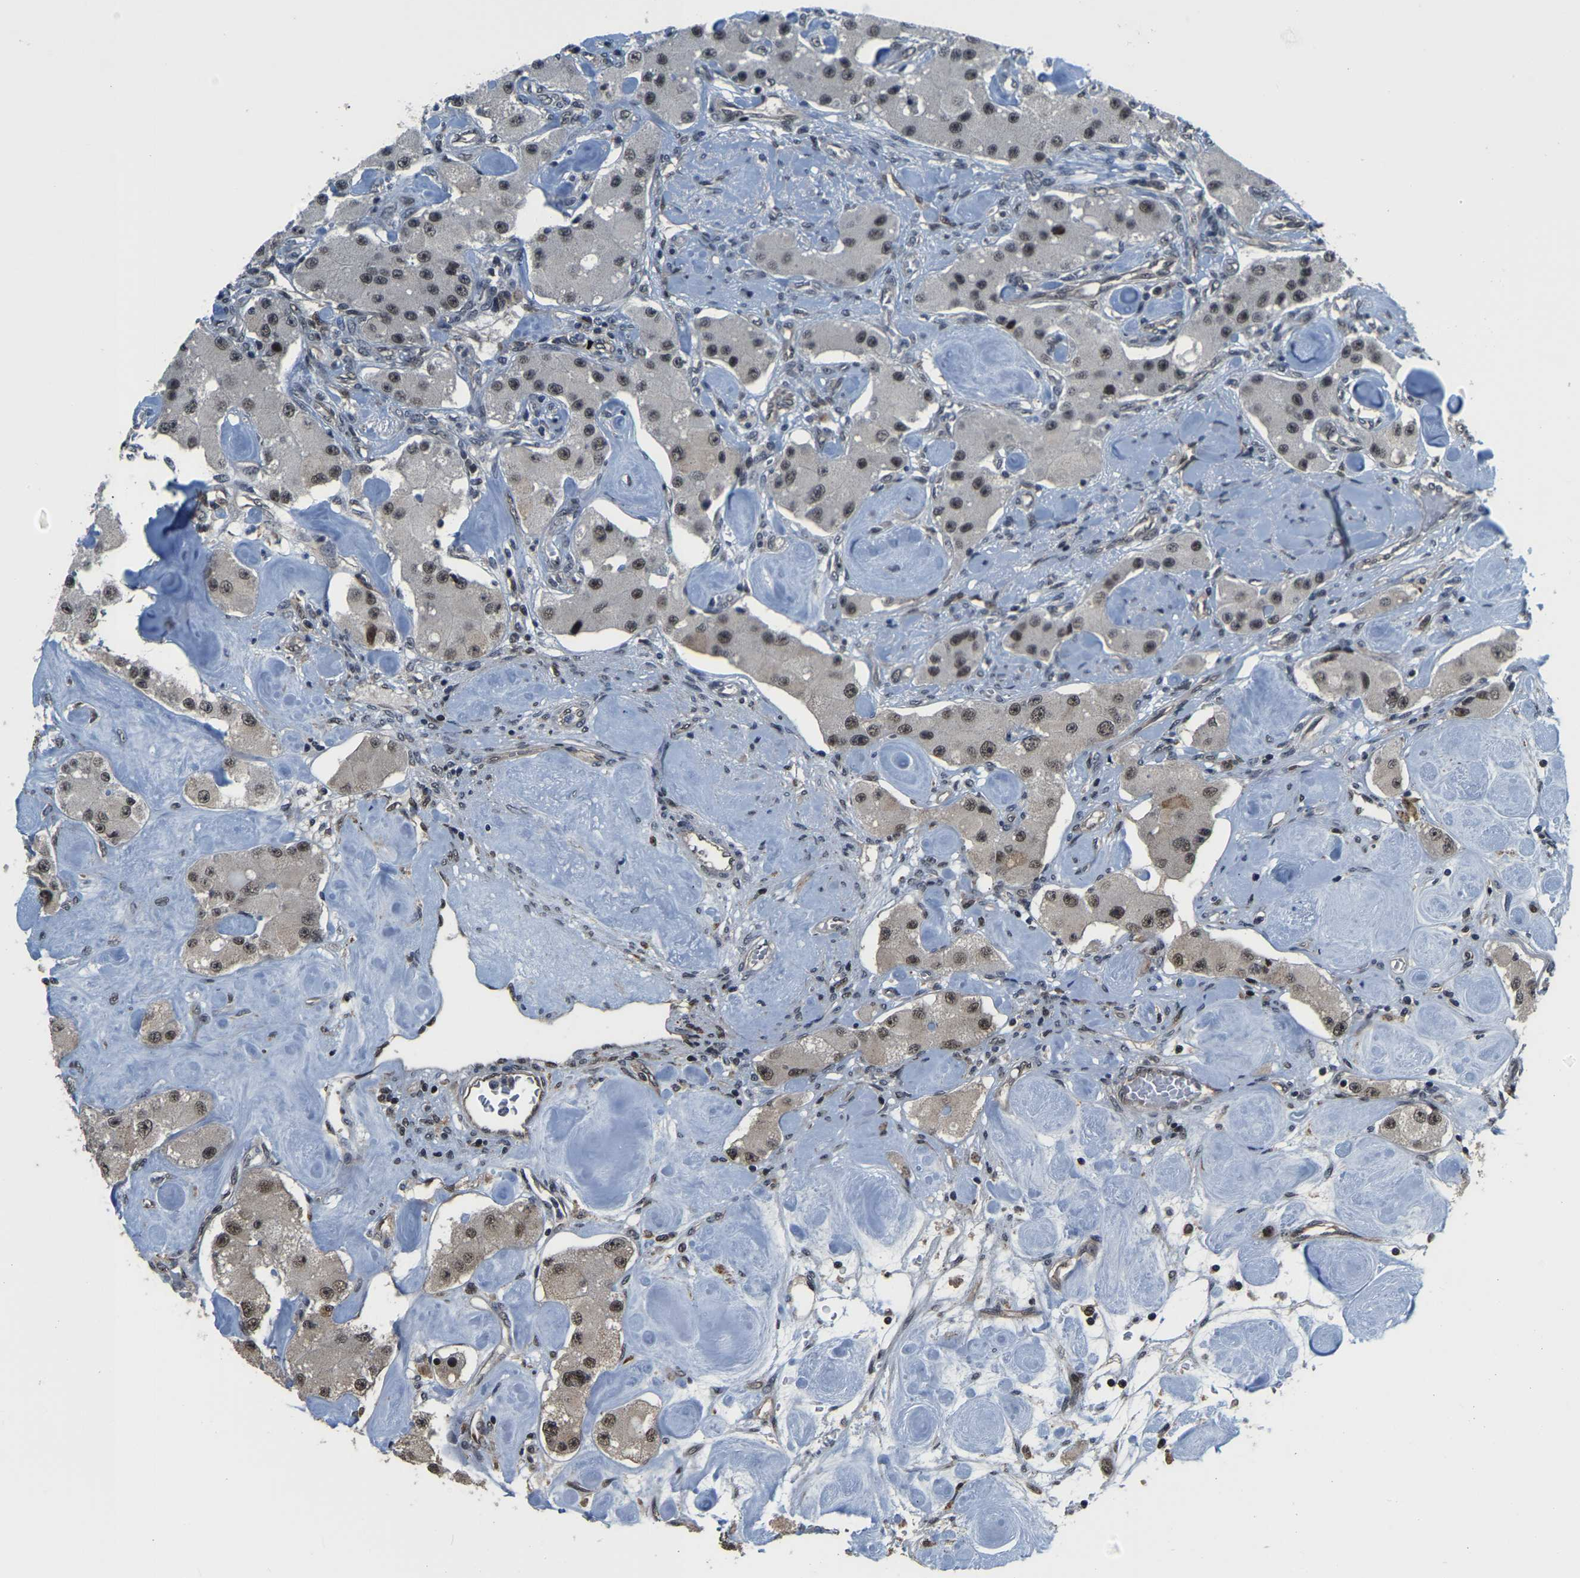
{"staining": {"intensity": "weak", "quantity": "25%-75%", "location": "nuclear"}, "tissue": "carcinoid", "cell_type": "Tumor cells", "image_type": "cancer", "snomed": [{"axis": "morphology", "description": "Carcinoid, malignant, NOS"}, {"axis": "topography", "description": "Pancreas"}], "caption": "Immunohistochemistry (IHC) histopathology image of neoplastic tissue: carcinoid stained using immunohistochemistry (IHC) demonstrates low levels of weak protein expression localized specifically in the nuclear of tumor cells, appearing as a nuclear brown color.", "gene": "CIAO1", "patient": {"sex": "male", "age": 41}}